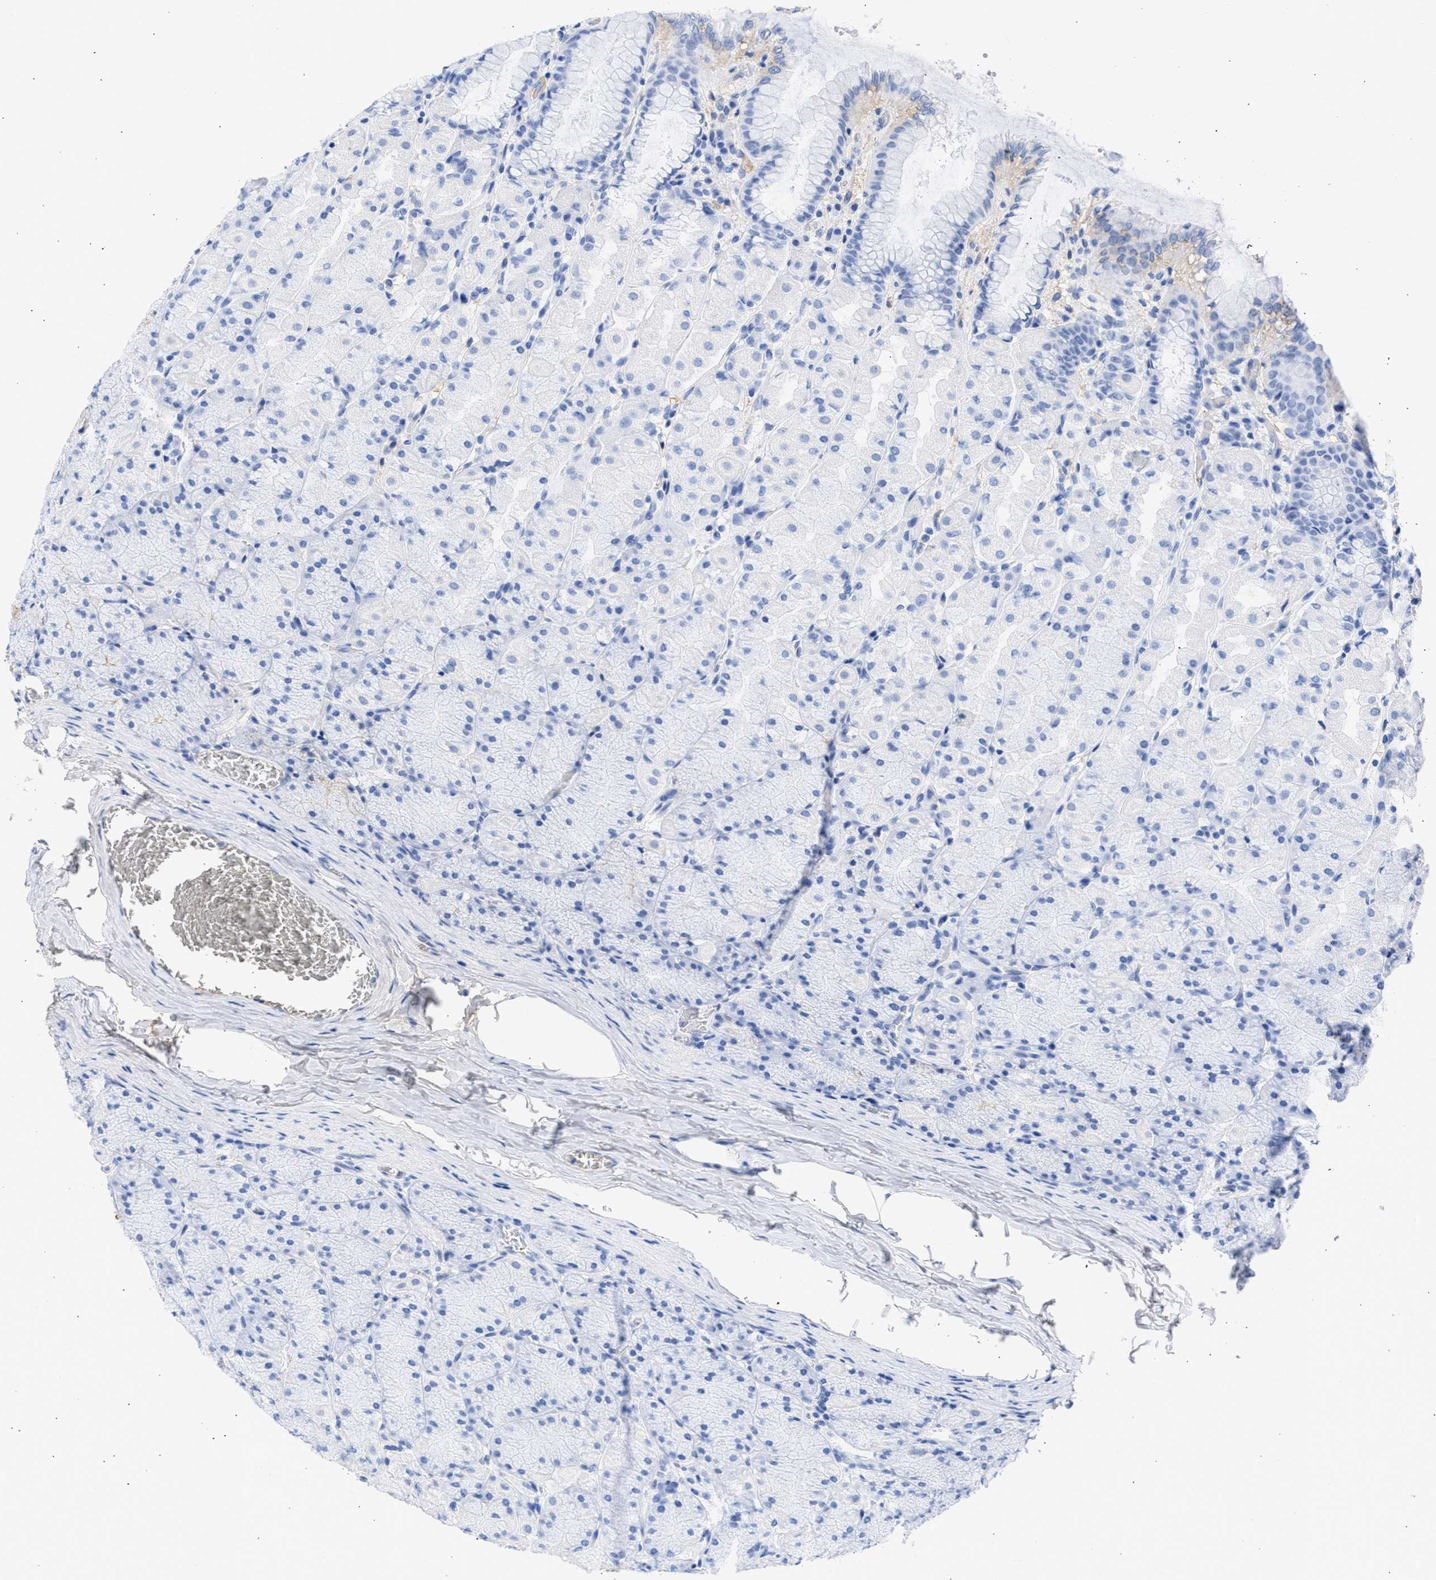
{"staining": {"intensity": "negative", "quantity": "none", "location": "none"}, "tissue": "stomach", "cell_type": "Glandular cells", "image_type": "normal", "snomed": [{"axis": "morphology", "description": "Normal tissue, NOS"}, {"axis": "topography", "description": "Stomach, upper"}], "caption": "A high-resolution histopathology image shows IHC staining of normal stomach, which exhibits no significant staining in glandular cells.", "gene": "RSPH1", "patient": {"sex": "female", "age": 56}}